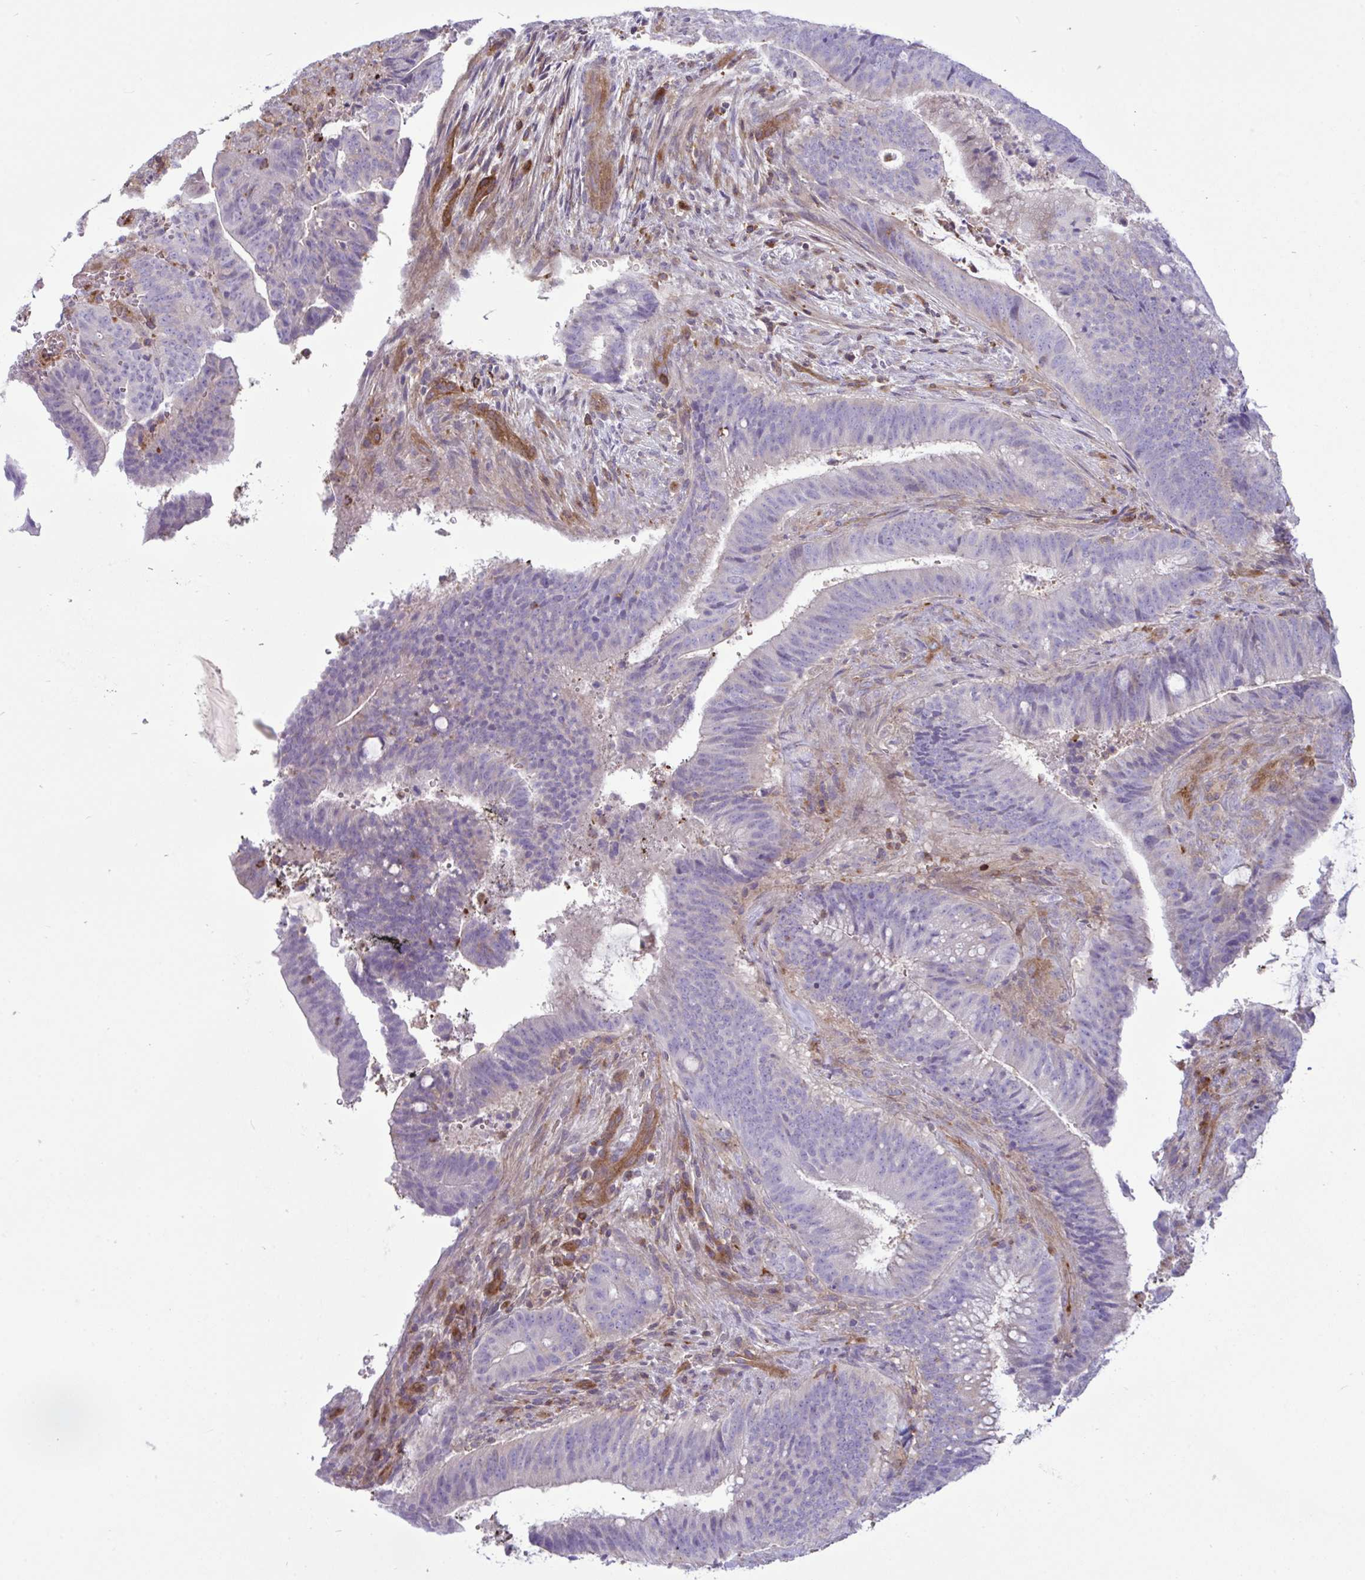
{"staining": {"intensity": "negative", "quantity": "none", "location": "none"}, "tissue": "colorectal cancer", "cell_type": "Tumor cells", "image_type": "cancer", "snomed": [{"axis": "morphology", "description": "Adenocarcinoma, NOS"}, {"axis": "topography", "description": "Colon"}], "caption": "Colorectal cancer (adenocarcinoma) was stained to show a protein in brown. There is no significant staining in tumor cells. (Brightfield microscopy of DAB (3,3'-diaminobenzidine) IHC at high magnification).", "gene": "TSC22D3", "patient": {"sex": "female", "age": 43}}